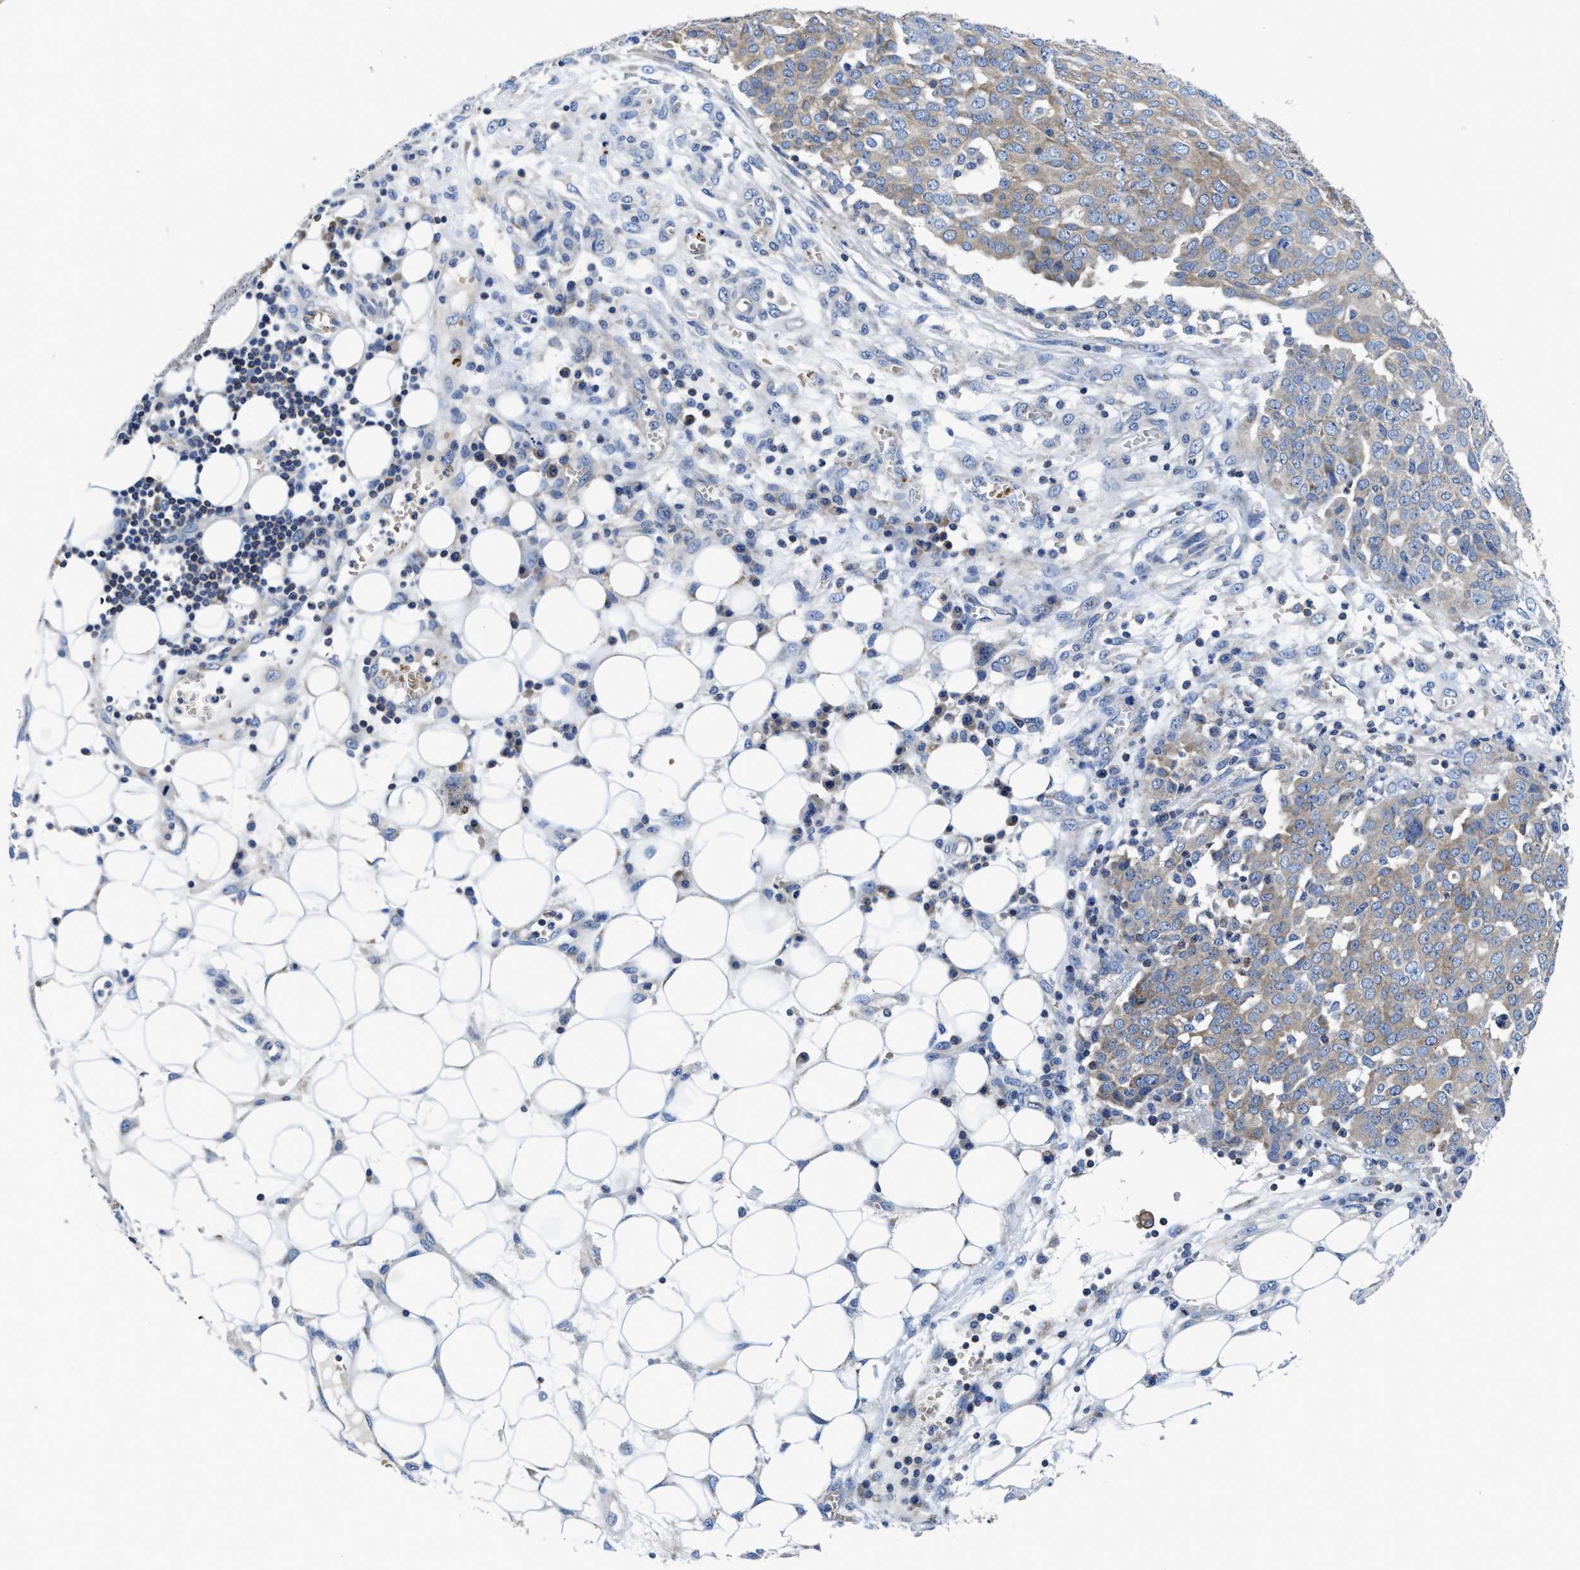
{"staining": {"intensity": "weak", "quantity": ">75%", "location": "cytoplasmic/membranous"}, "tissue": "ovarian cancer", "cell_type": "Tumor cells", "image_type": "cancer", "snomed": [{"axis": "morphology", "description": "Cystadenocarcinoma, serous, NOS"}, {"axis": "topography", "description": "Soft tissue"}, {"axis": "topography", "description": "Ovary"}], "caption": "An image showing weak cytoplasmic/membranous positivity in approximately >75% of tumor cells in ovarian serous cystadenocarcinoma, as visualized by brown immunohistochemical staining.", "gene": "PHLPP1", "patient": {"sex": "female", "age": 57}}